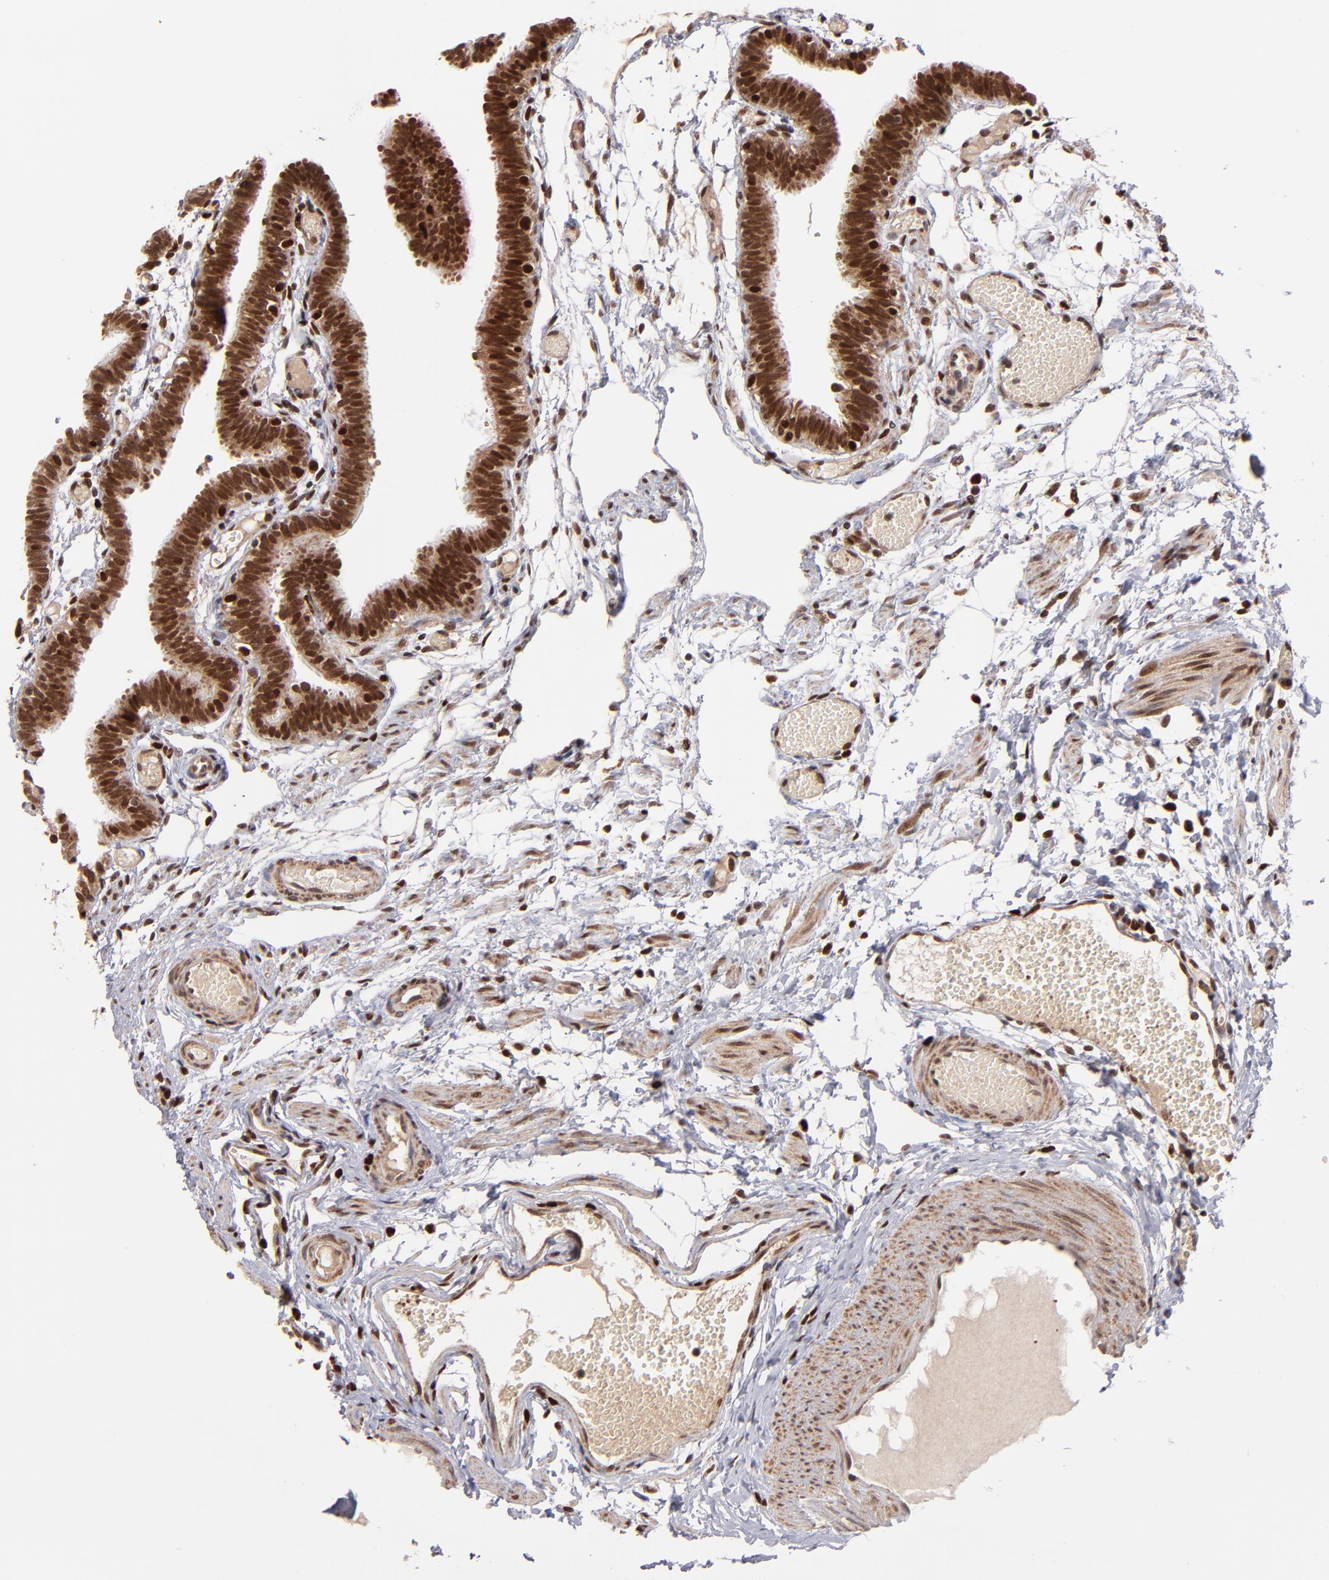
{"staining": {"intensity": "strong", "quantity": ">75%", "location": "cytoplasmic/membranous,nuclear"}, "tissue": "fallopian tube", "cell_type": "Glandular cells", "image_type": "normal", "snomed": [{"axis": "morphology", "description": "Normal tissue, NOS"}, {"axis": "topography", "description": "Fallopian tube"}], "caption": "DAB immunohistochemical staining of unremarkable human fallopian tube reveals strong cytoplasmic/membranous,nuclear protein positivity in approximately >75% of glandular cells. (DAB IHC with brightfield microscopy, high magnification).", "gene": "TOP1MT", "patient": {"sex": "female", "age": 29}}